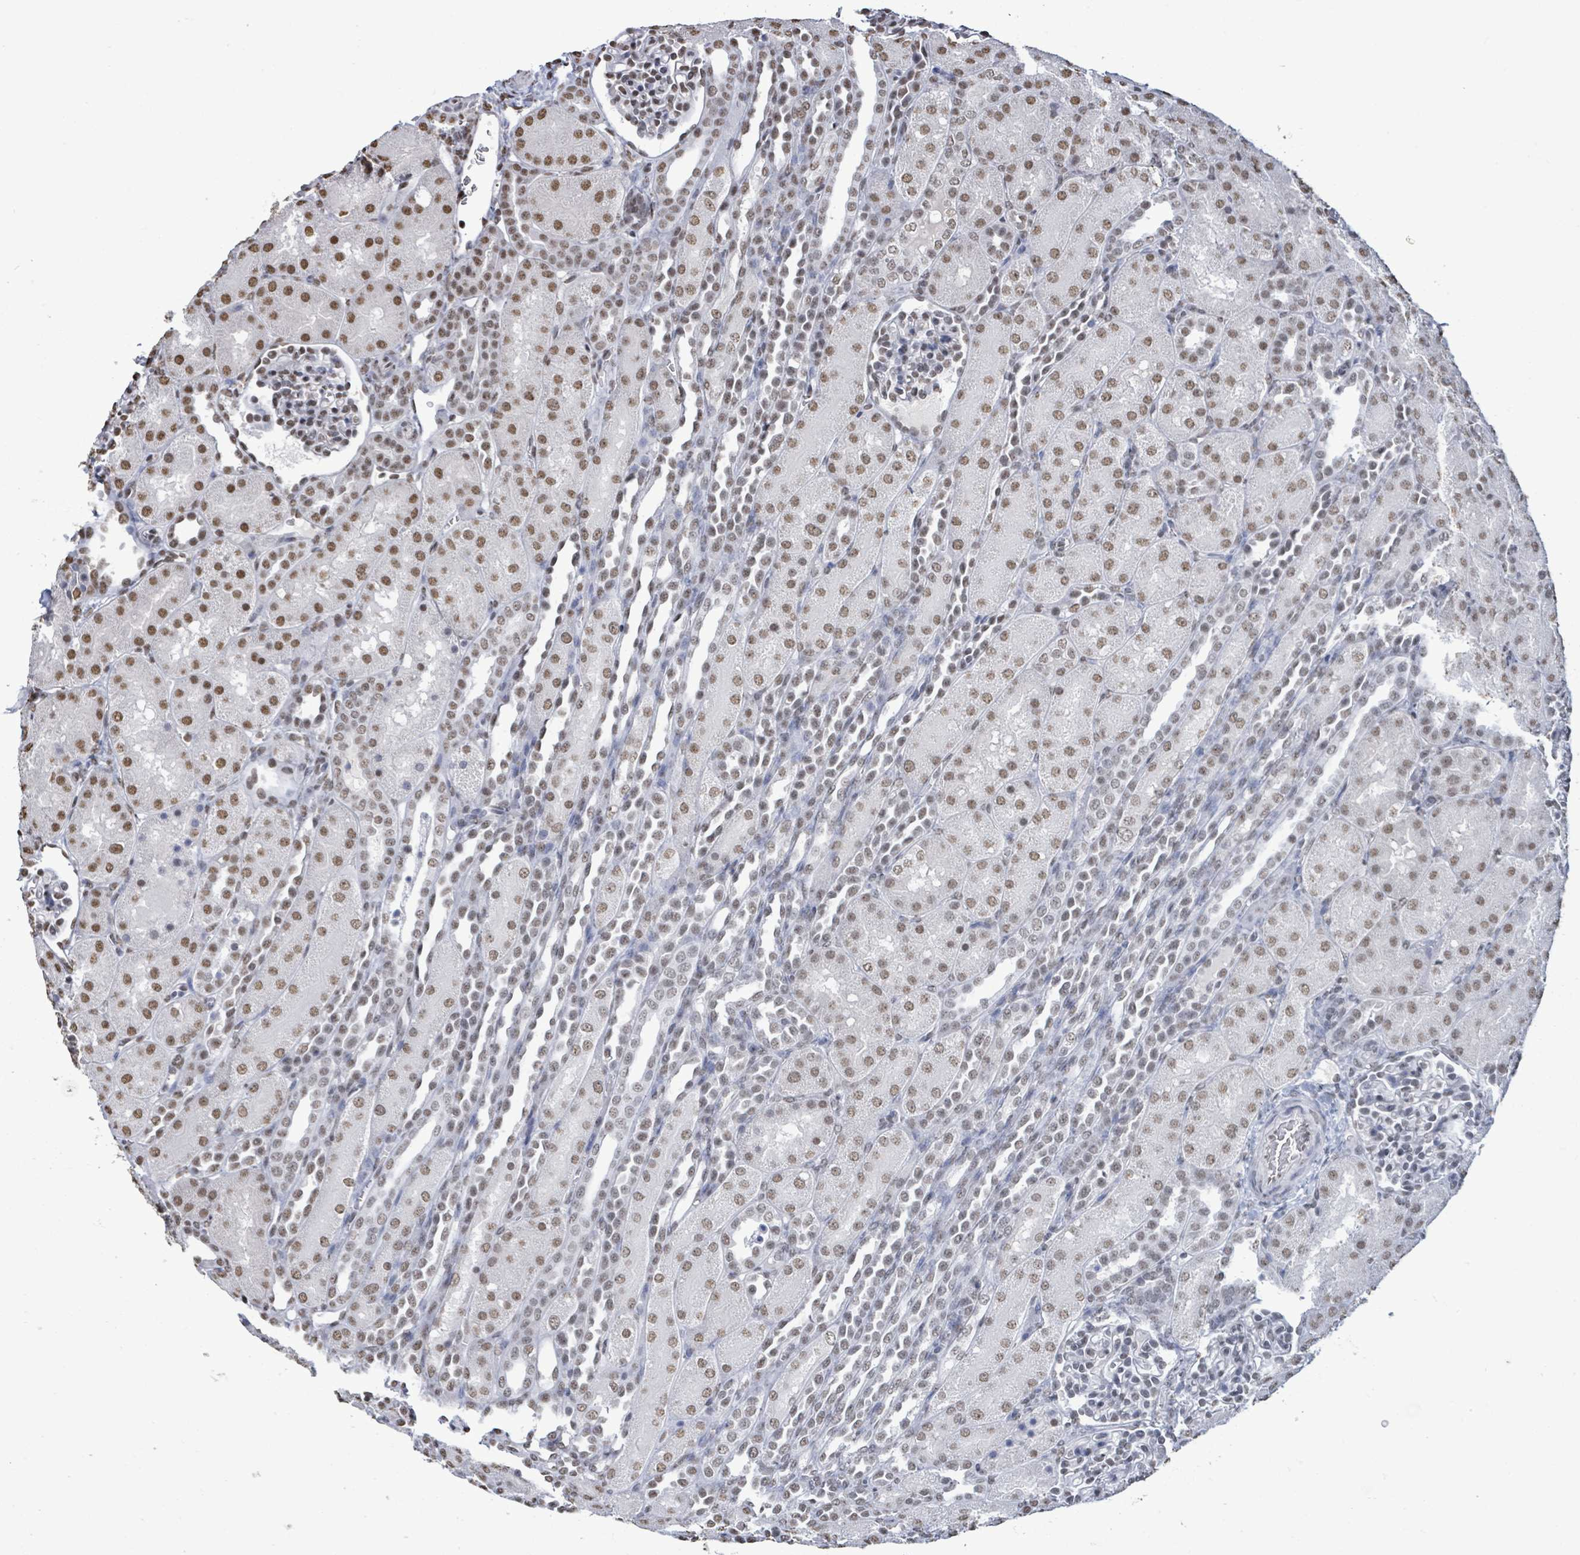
{"staining": {"intensity": "moderate", "quantity": "<25%", "location": "nuclear"}, "tissue": "kidney", "cell_type": "Cells in glomeruli", "image_type": "normal", "snomed": [{"axis": "morphology", "description": "Normal tissue, NOS"}, {"axis": "topography", "description": "Kidney"}], "caption": "High-power microscopy captured an immunohistochemistry (IHC) photomicrograph of unremarkable kidney, revealing moderate nuclear expression in about <25% of cells in glomeruli. (Brightfield microscopy of DAB IHC at high magnification).", "gene": "SAMD14", "patient": {"sex": "male", "age": 1}}